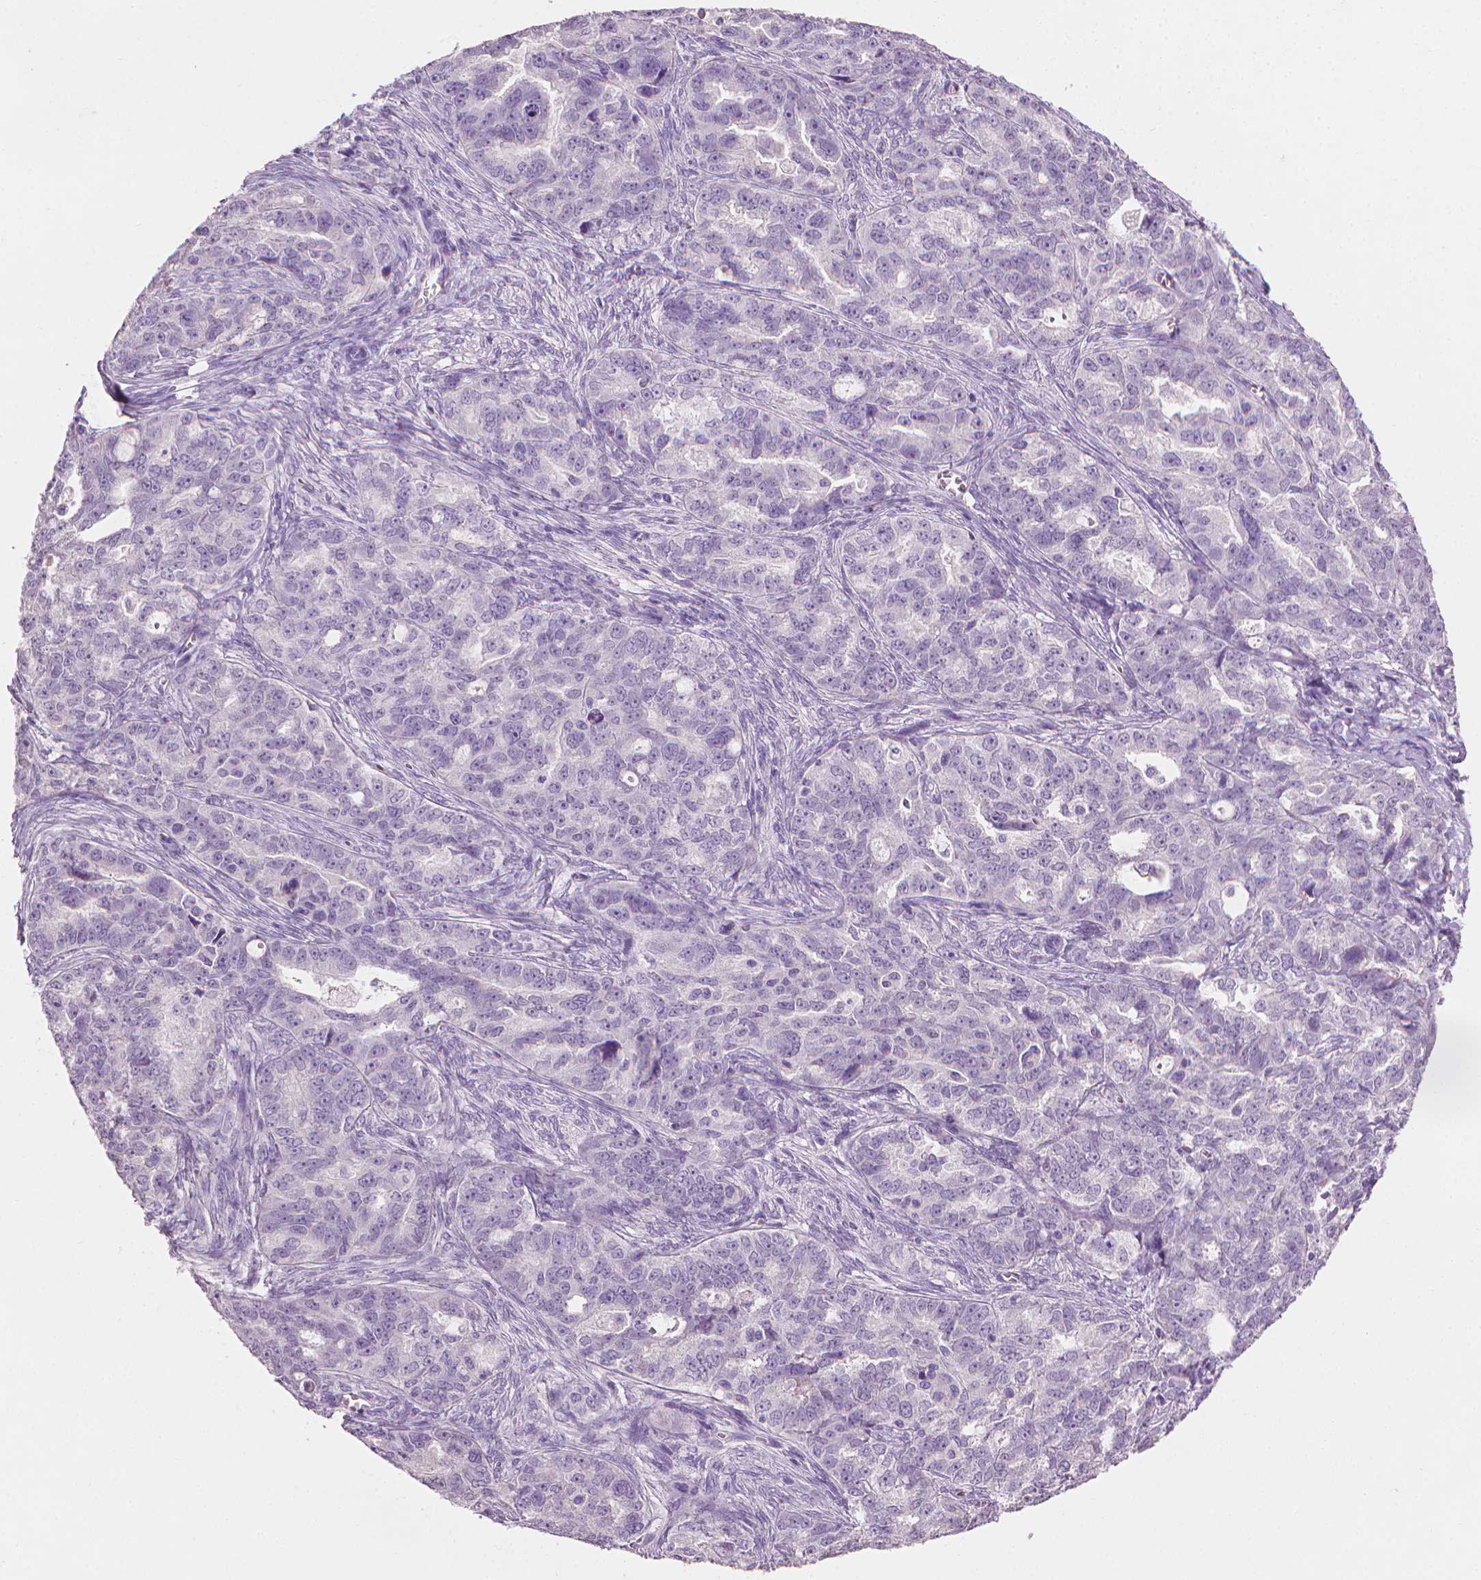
{"staining": {"intensity": "negative", "quantity": "none", "location": "none"}, "tissue": "ovarian cancer", "cell_type": "Tumor cells", "image_type": "cancer", "snomed": [{"axis": "morphology", "description": "Cystadenocarcinoma, serous, NOS"}, {"axis": "topography", "description": "Ovary"}], "caption": "Histopathology image shows no significant protein expression in tumor cells of ovarian serous cystadenocarcinoma. The staining was performed using DAB to visualize the protein expression in brown, while the nuclei were stained in blue with hematoxylin (Magnification: 20x).", "gene": "MLANA", "patient": {"sex": "female", "age": 51}}